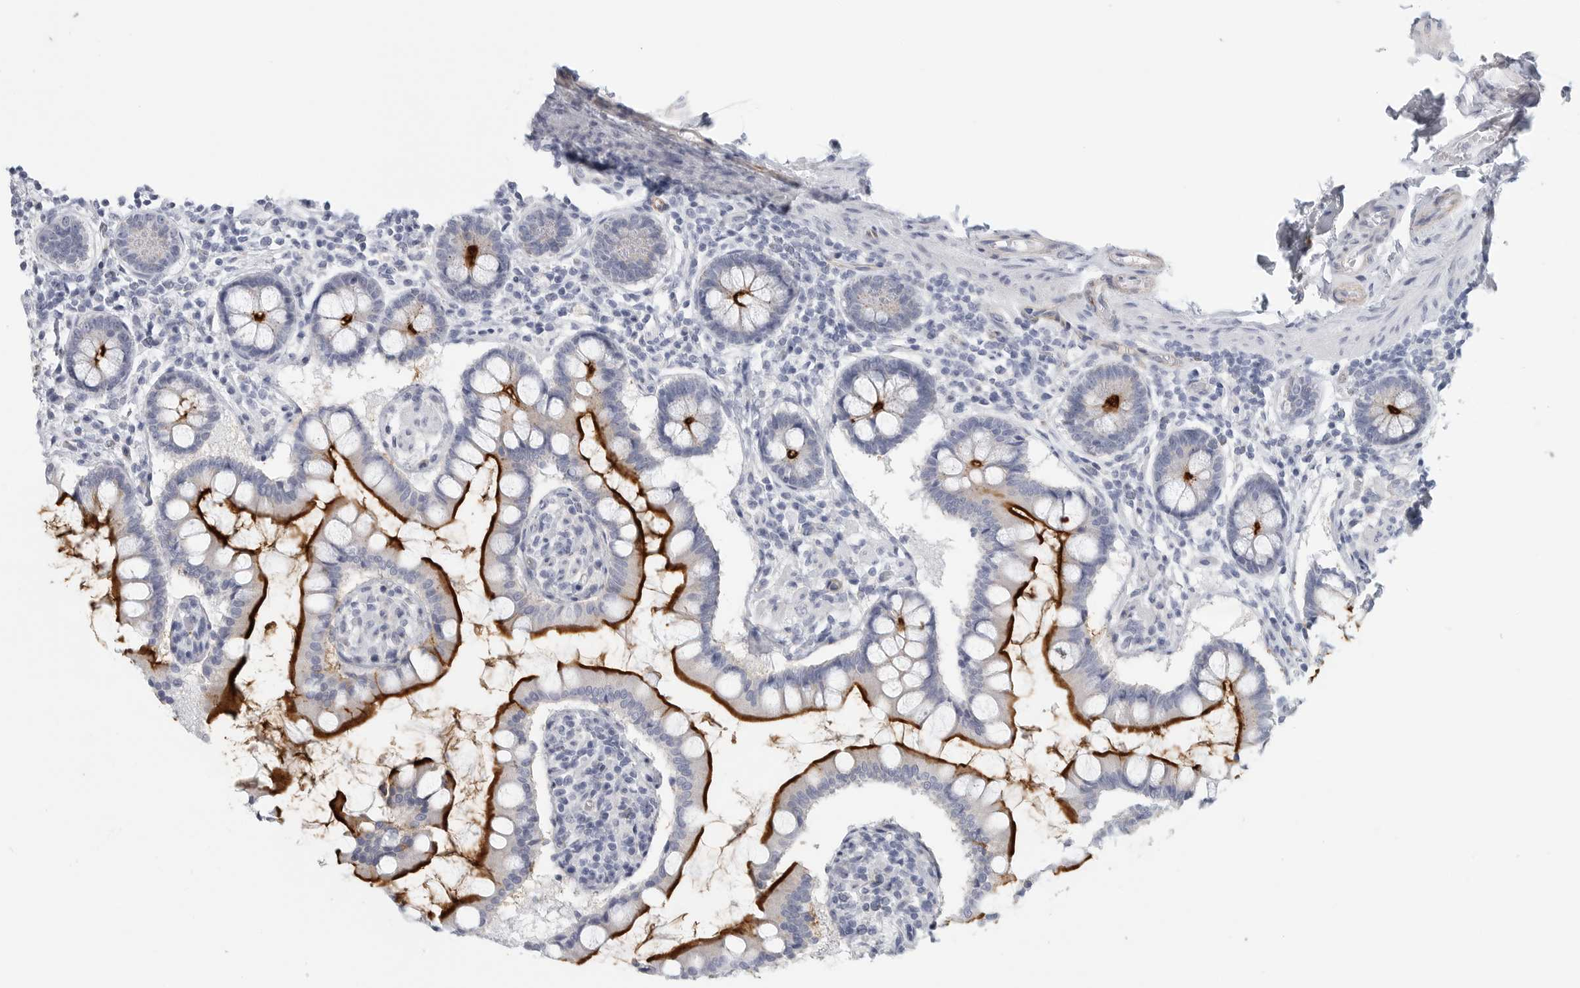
{"staining": {"intensity": "strong", "quantity": ">75%", "location": "cytoplasmic/membranous"}, "tissue": "small intestine", "cell_type": "Glandular cells", "image_type": "normal", "snomed": [{"axis": "morphology", "description": "Normal tissue, NOS"}, {"axis": "topography", "description": "Small intestine"}], "caption": "Immunohistochemistry of normal small intestine displays high levels of strong cytoplasmic/membranous positivity in approximately >75% of glandular cells.", "gene": "TNR", "patient": {"sex": "male", "age": 41}}